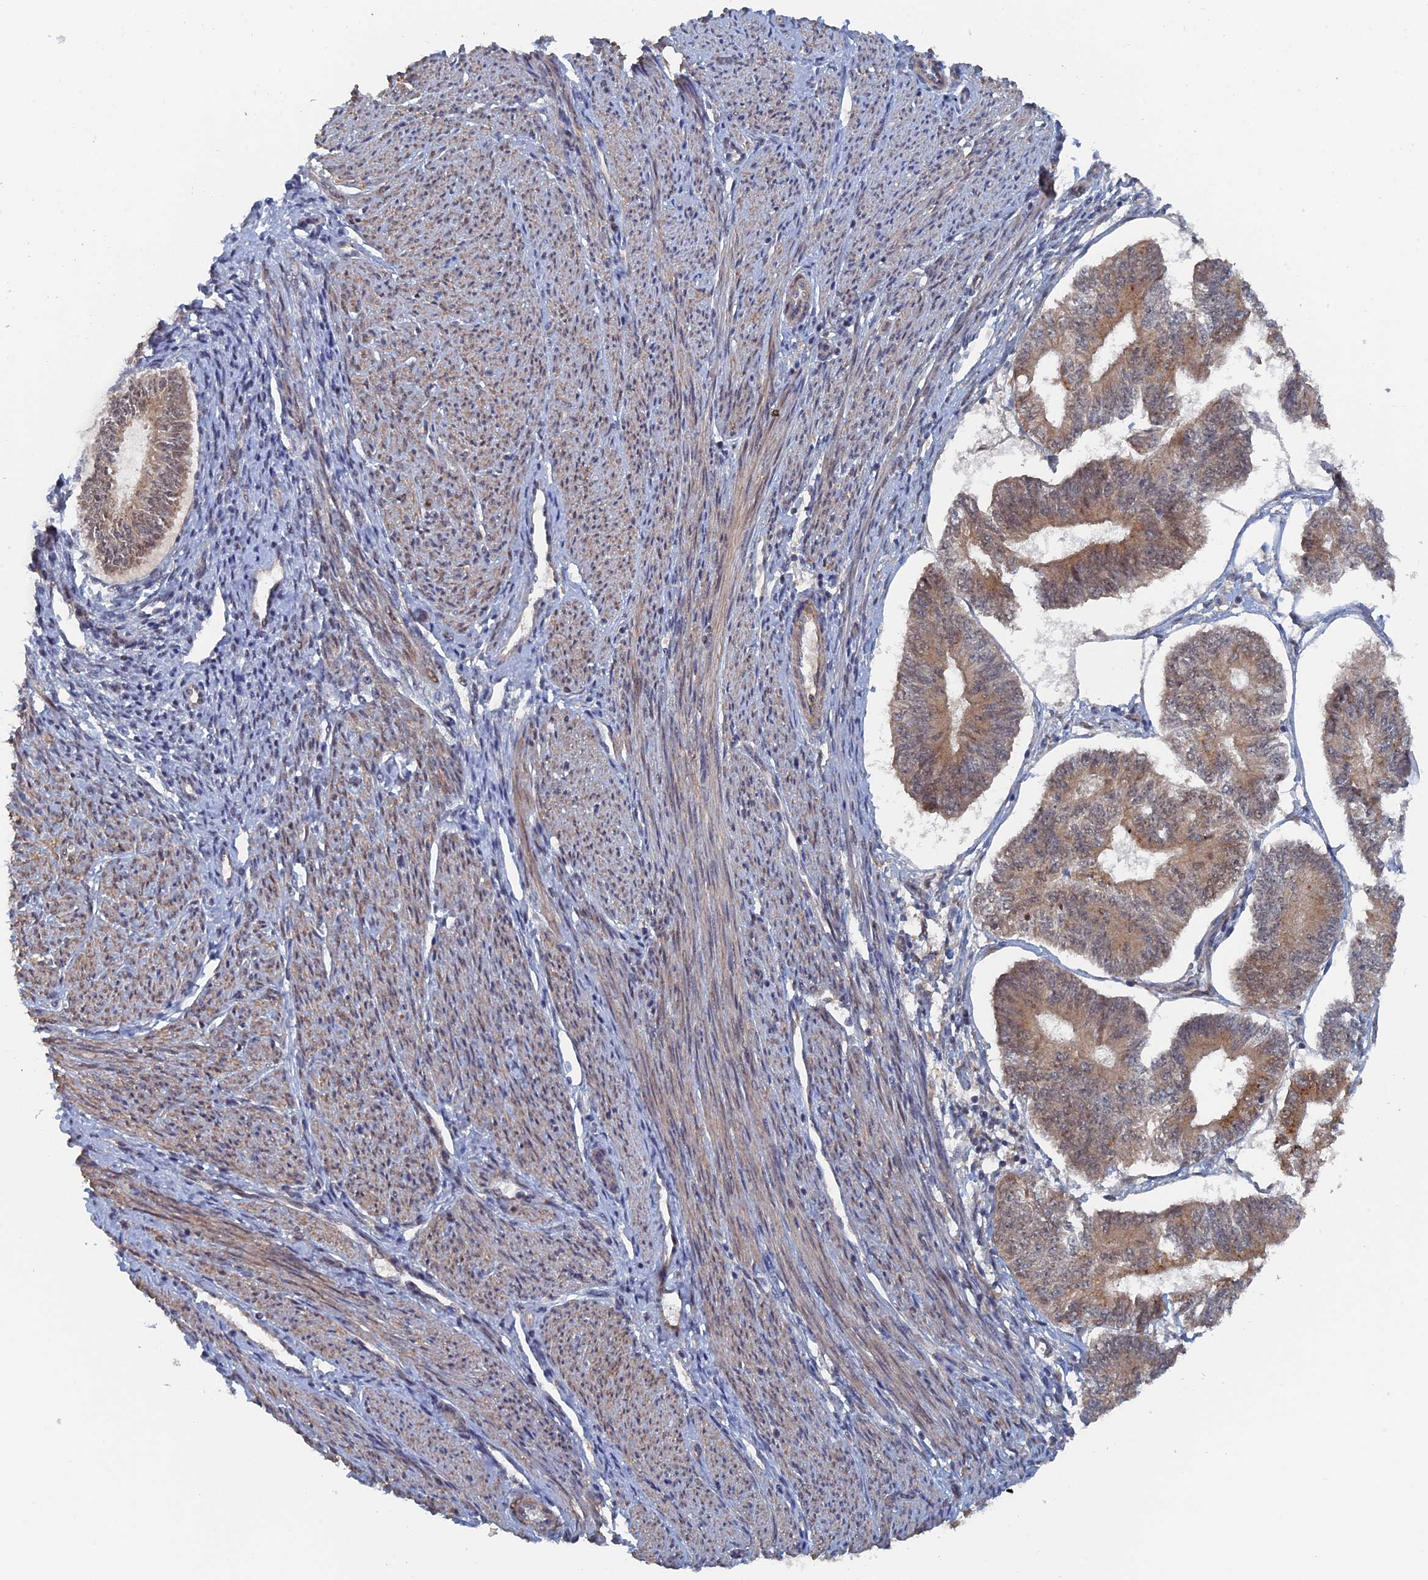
{"staining": {"intensity": "weak", "quantity": ">75%", "location": "cytoplasmic/membranous,nuclear"}, "tissue": "endometrial cancer", "cell_type": "Tumor cells", "image_type": "cancer", "snomed": [{"axis": "morphology", "description": "Adenocarcinoma, NOS"}, {"axis": "topography", "description": "Endometrium"}], "caption": "Protein positivity by immunohistochemistry (IHC) demonstrates weak cytoplasmic/membranous and nuclear staining in approximately >75% of tumor cells in endometrial cancer (adenocarcinoma).", "gene": "ELOVL6", "patient": {"sex": "female", "age": 58}}